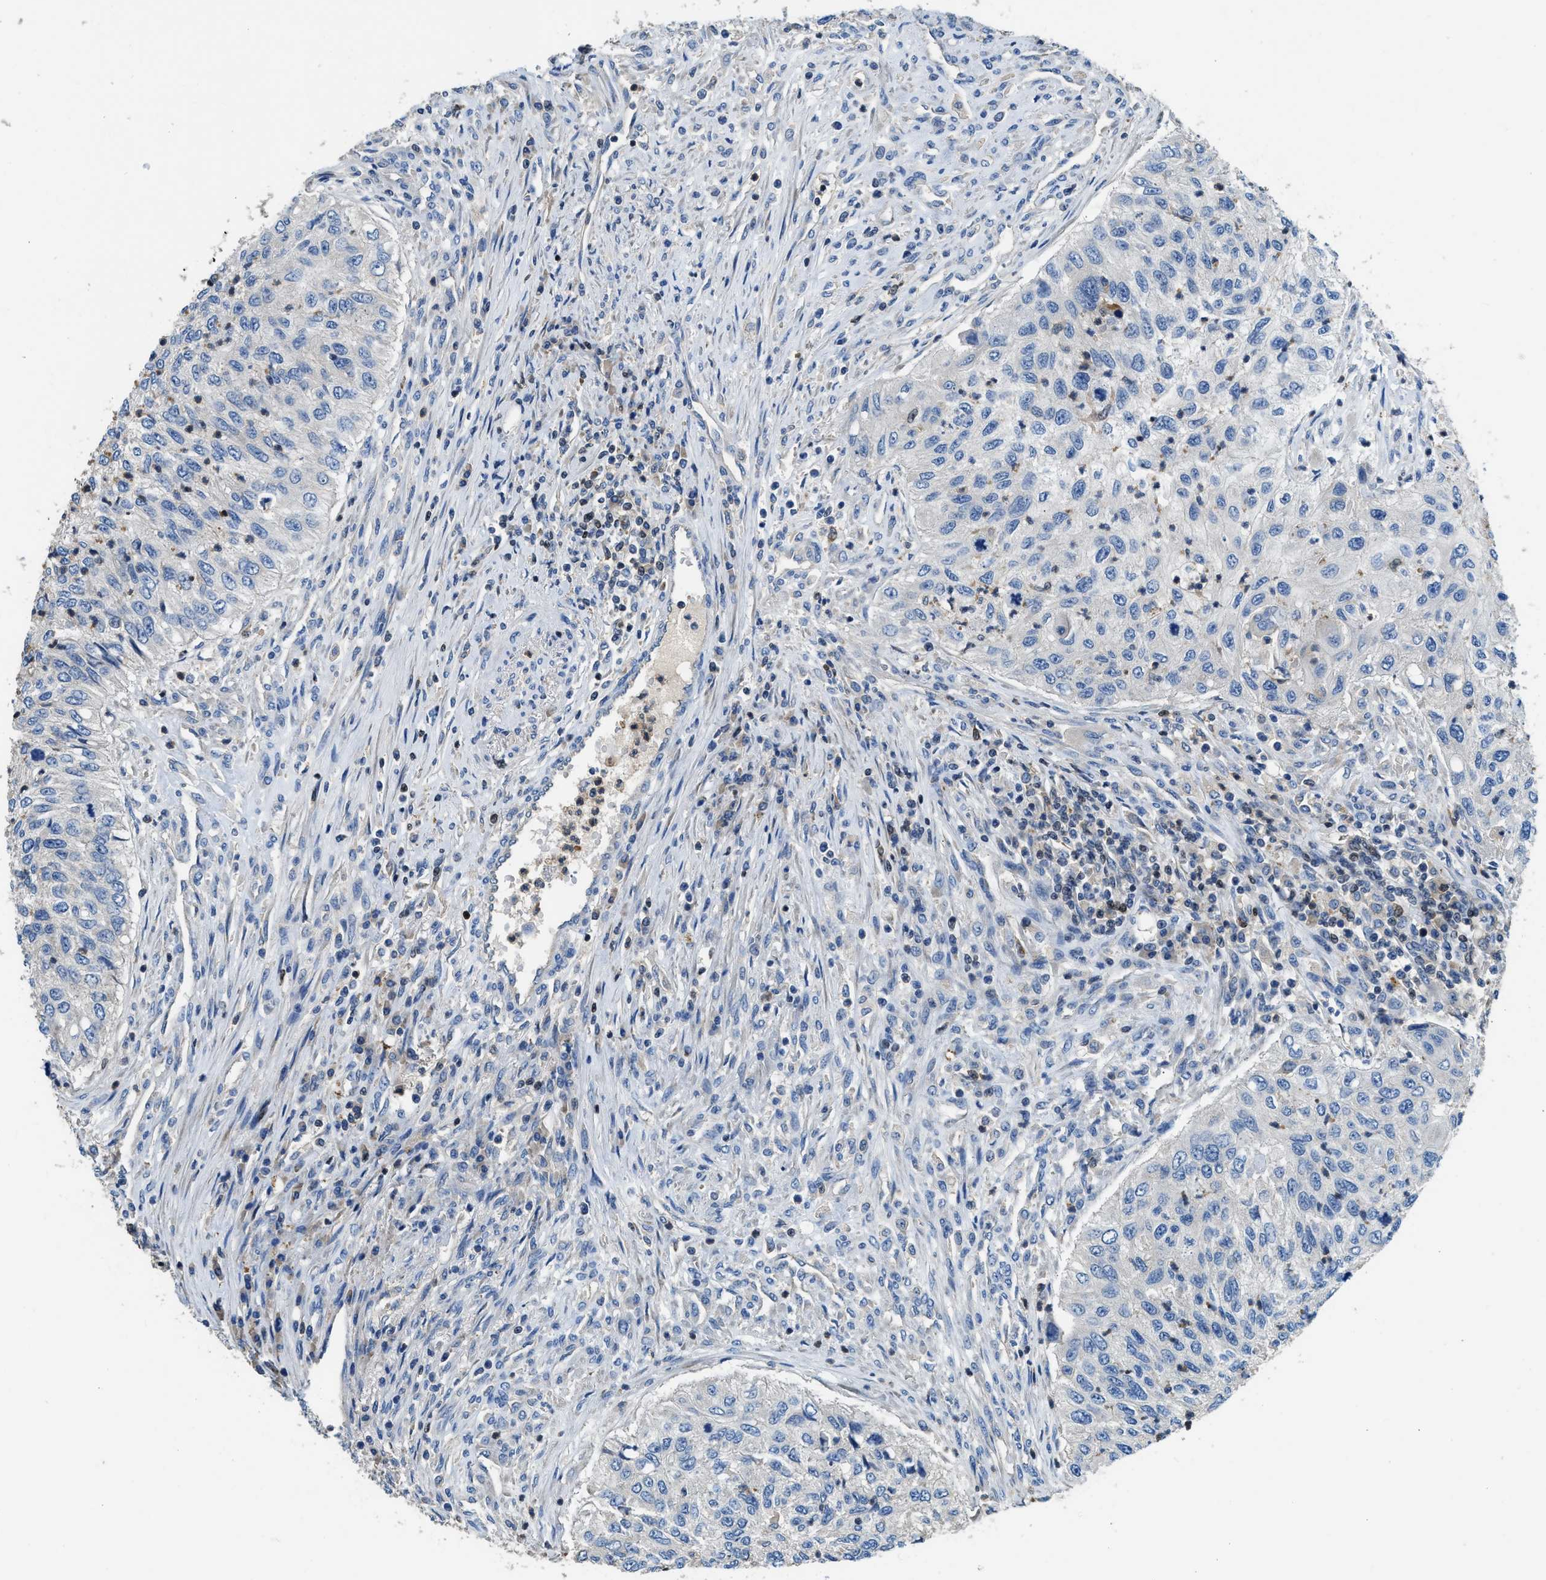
{"staining": {"intensity": "negative", "quantity": "none", "location": "none"}, "tissue": "urothelial cancer", "cell_type": "Tumor cells", "image_type": "cancer", "snomed": [{"axis": "morphology", "description": "Urothelial carcinoma, High grade"}, {"axis": "topography", "description": "Urinary bladder"}], "caption": "Urothelial cancer stained for a protein using IHC demonstrates no staining tumor cells.", "gene": "TOX", "patient": {"sex": "female", "age": 60}}